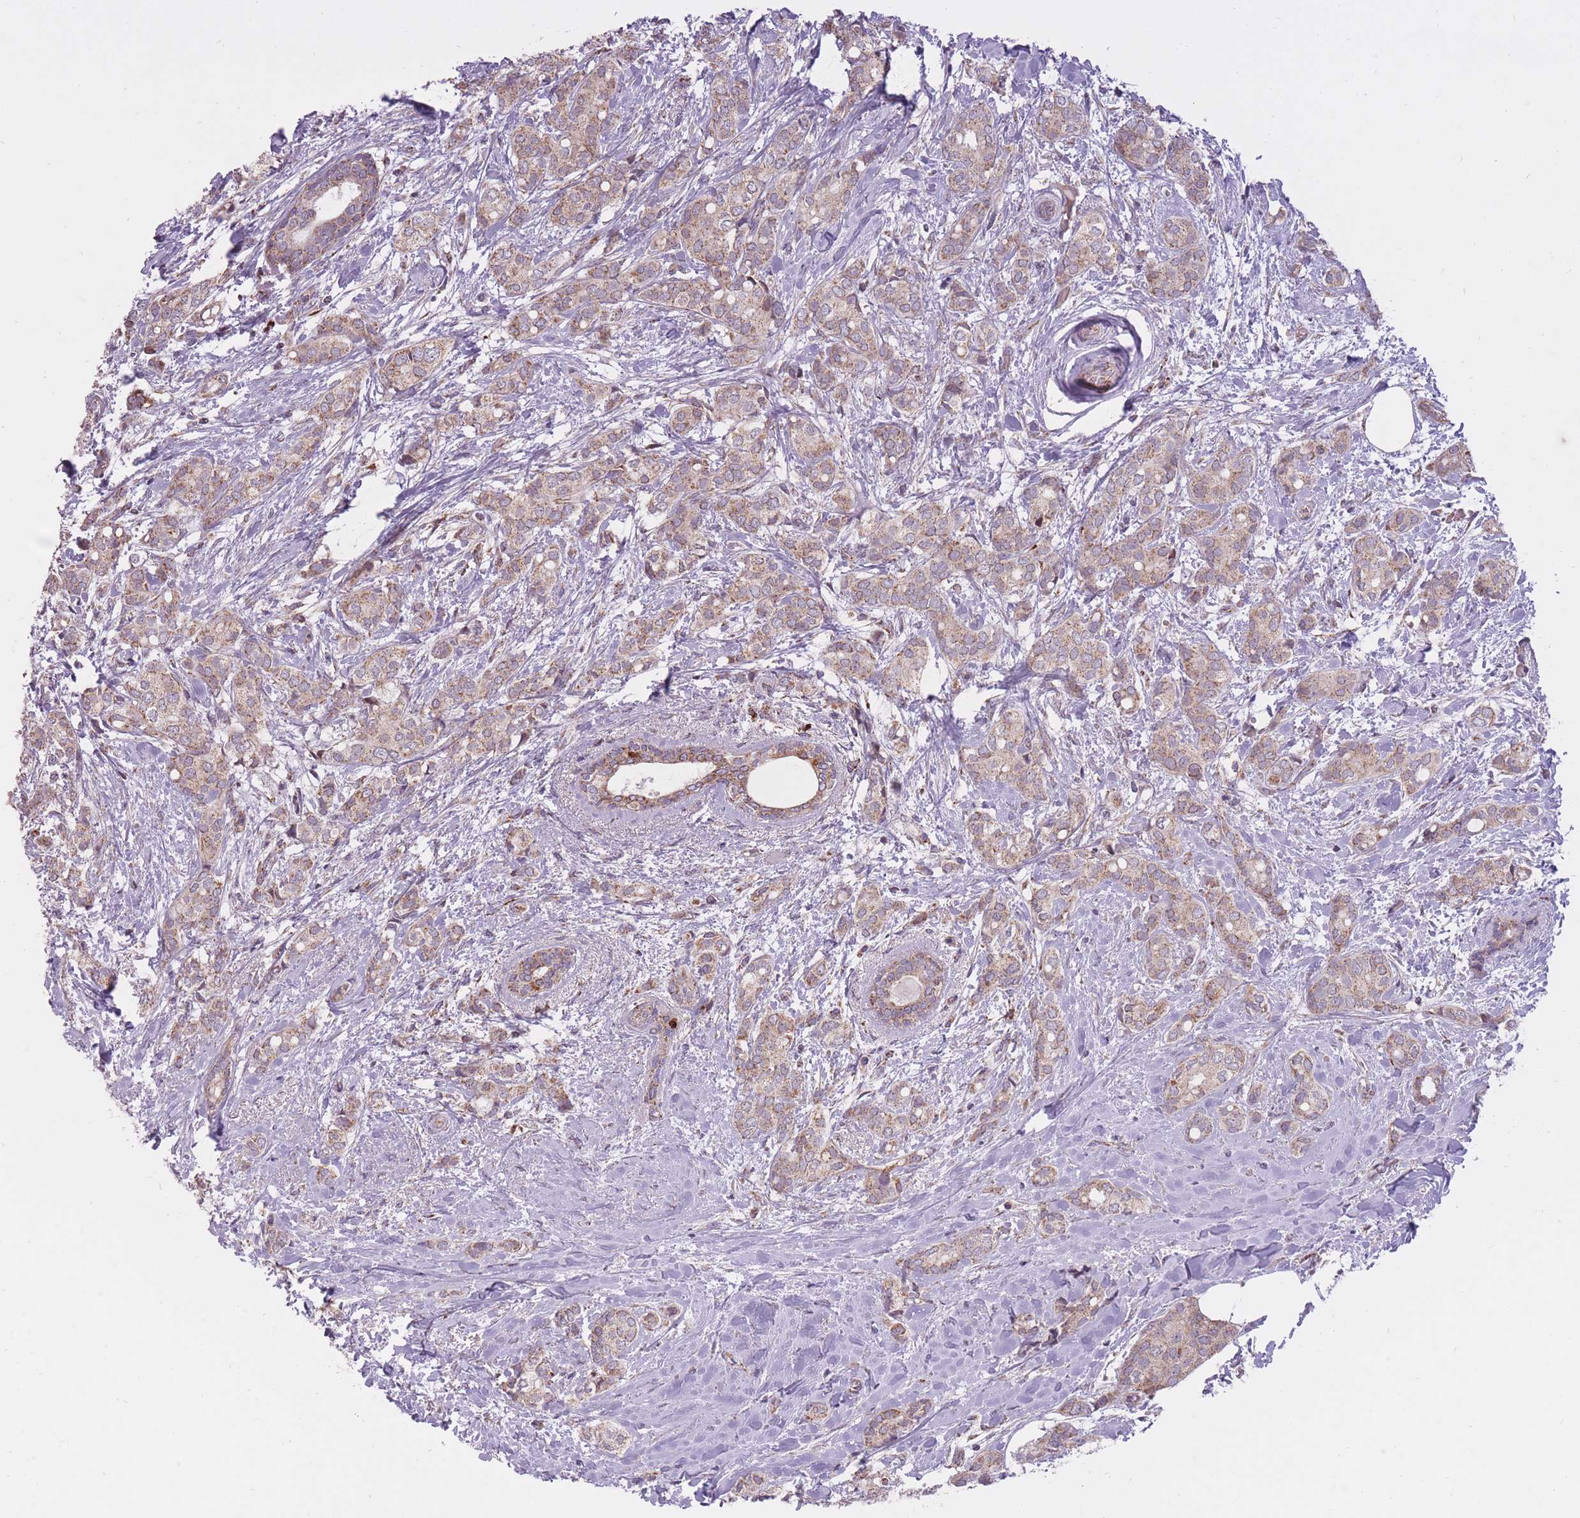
{"staining": {"intensity": "weak", "quantity": ">75%", "location": "cytoplasmic/membranous"}, "tissue": "breast cancer", "cell_type": "Tumor cells", "image_type": "cancer", "snomed": [{"axis": "morphology", "description": "Duct carcinoma"}, {"axis": "topography", "description": "Breast"}], "caption": "The micrograph shows staining of invasive ductal carcinoma (breast), revealing weak cytoplasmic/membranous protein expression (brown color) within tumor cells.", "gene": "LIN7C", "patient": {"sex": "female", "age": 73}}